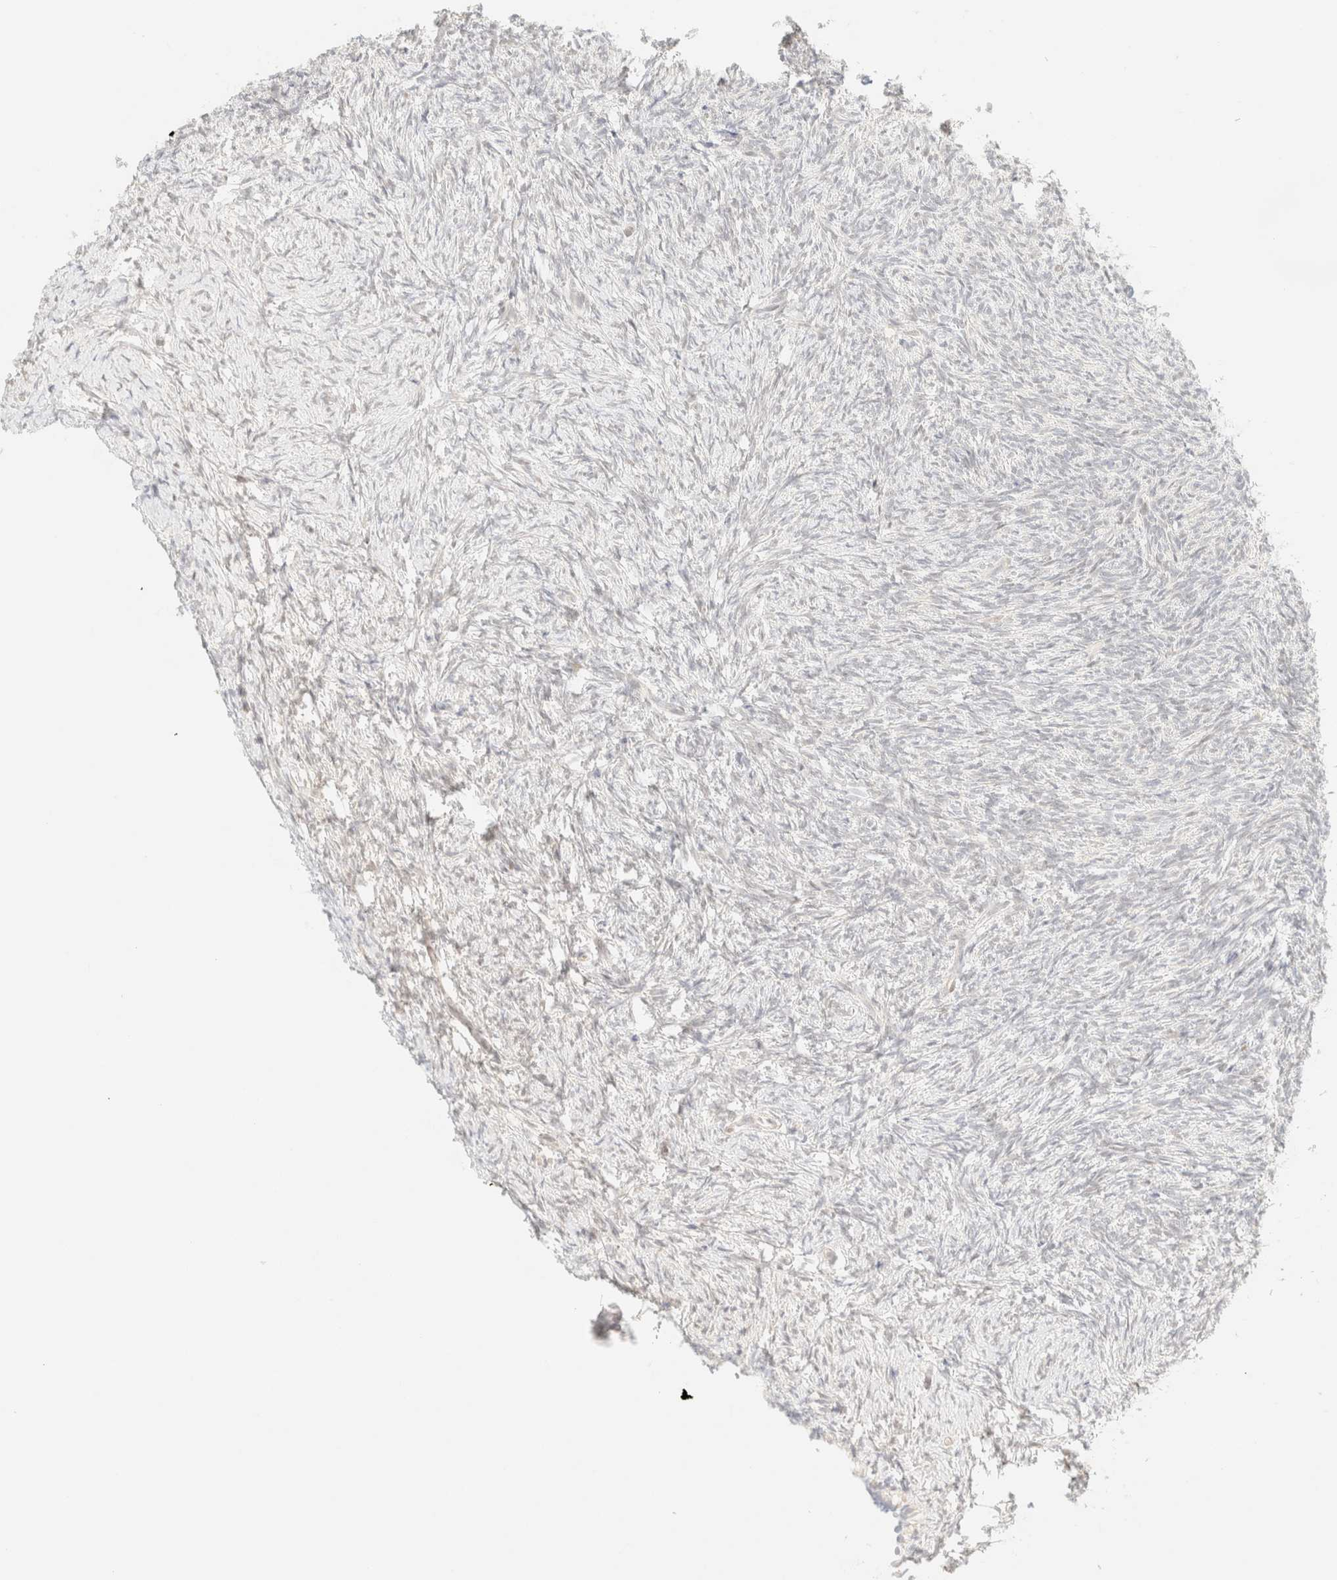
{"staining": {"intensity": "moderate", "quantity": ">75%", "location": "cytoplasmic/membranous"}, "tissue": "ovary", "cell_type": "Follicle cells", "image_type": "normal", "snomed": [{"axis": "morphology", "description": "Normal tissue, NOS"}, {"axis": "topography", "description": "Ovary"}], "caption": "DAB immunohistochemical staining of benign human ovary shows moderate cytoplasmic/membranous protein positivity in about >75% of follicle cells.", "gene": "TSR1", "patient": {"sex": "female", "age": 41}}